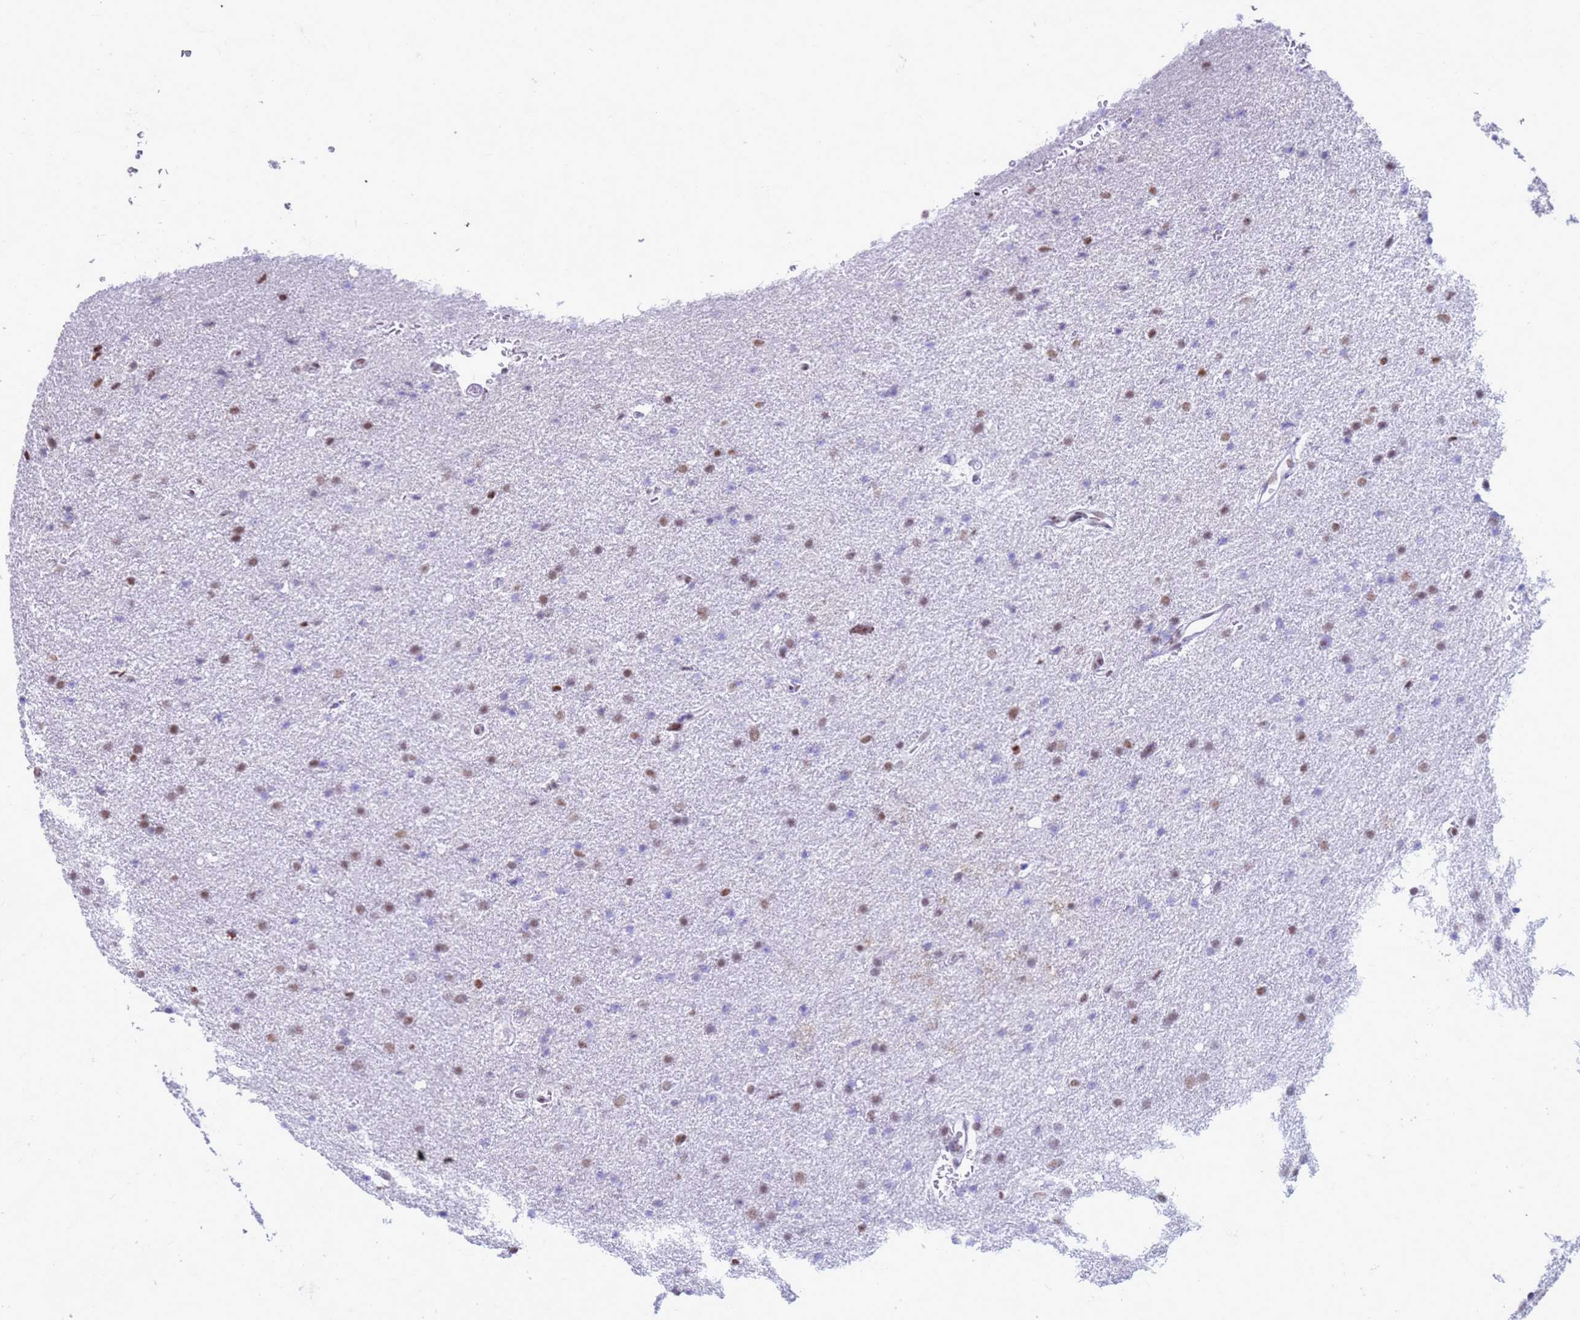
{"staining": {"intensity": "moderate", "quantity": "25%-75%", "location": "nuclear"}, "tissue": "glioma", "cell_type": "Tumor cells", "image_type": "cancer", "snomed": [{"axis": "morphology", "description": "Glioma, malignant, High grade"}, {"axis": "topography", "description": "Cerebral cortex"}], "caption": "An IHC image of tumor tissue is shown. Protein staining in brown shows moderate nuclear positivity in malignant high-grade glioma within tumor cells.", "gene": "FAM170B", "patient": {"sex": "female", "age": 36}}